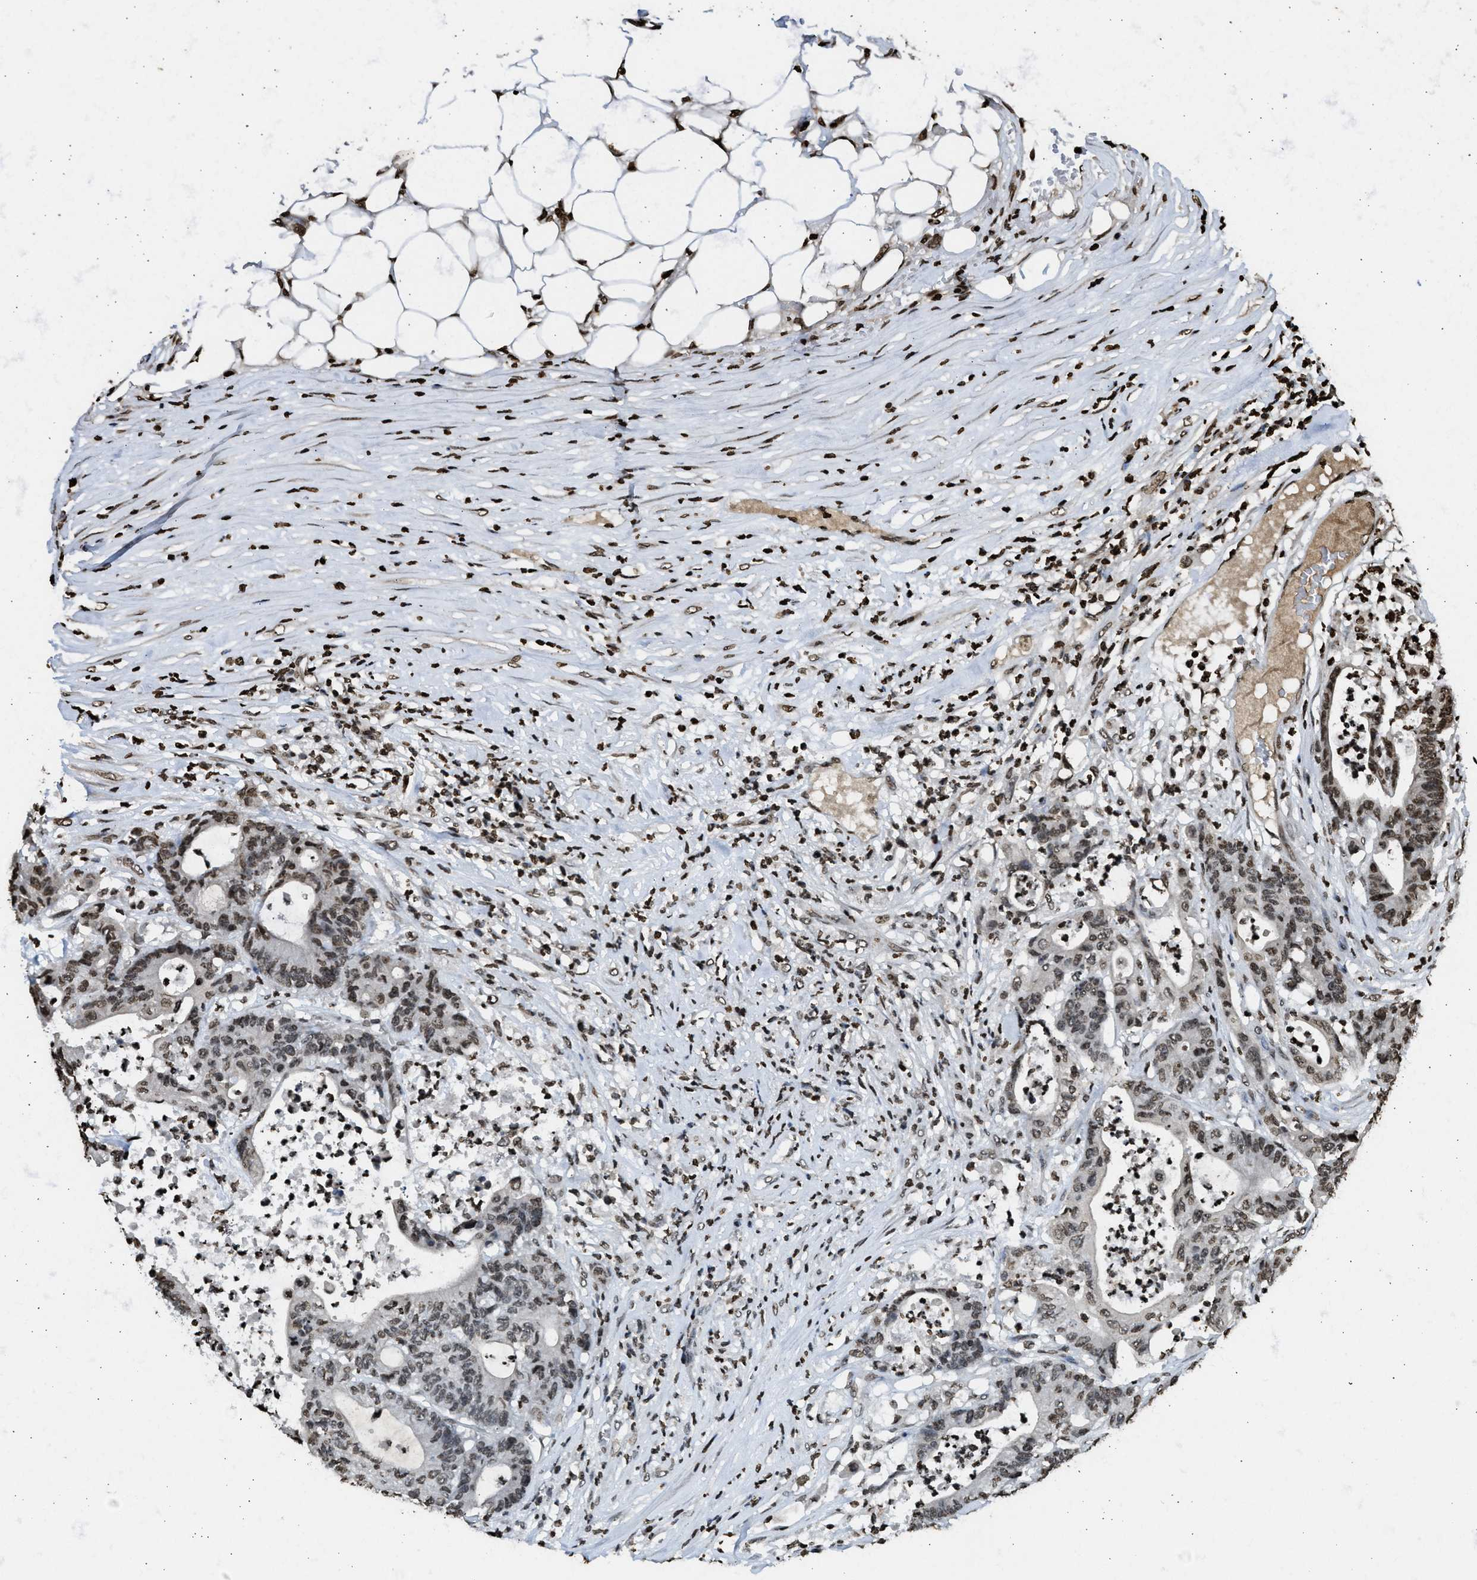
{"staining": {"intensity": "moderate", "quantity": ">75%", "location": "nuclear"}, "tissue": "colorectal cancer", "cell_type": "Tumor cells", "image_type": "cancer", "snomed": [{"axis": "morphology", "description": "Adenocarcinoma, NOS"}, {"axis": "topography", "description": "Colon"}], "caption": "Moderate nuclear protein positivity is identified in about >75% of tumor cells in colorectal cancer (adenocarcinoma).", "gene": "RRAGC", "patient": {"sex": "female", "age": 84}}